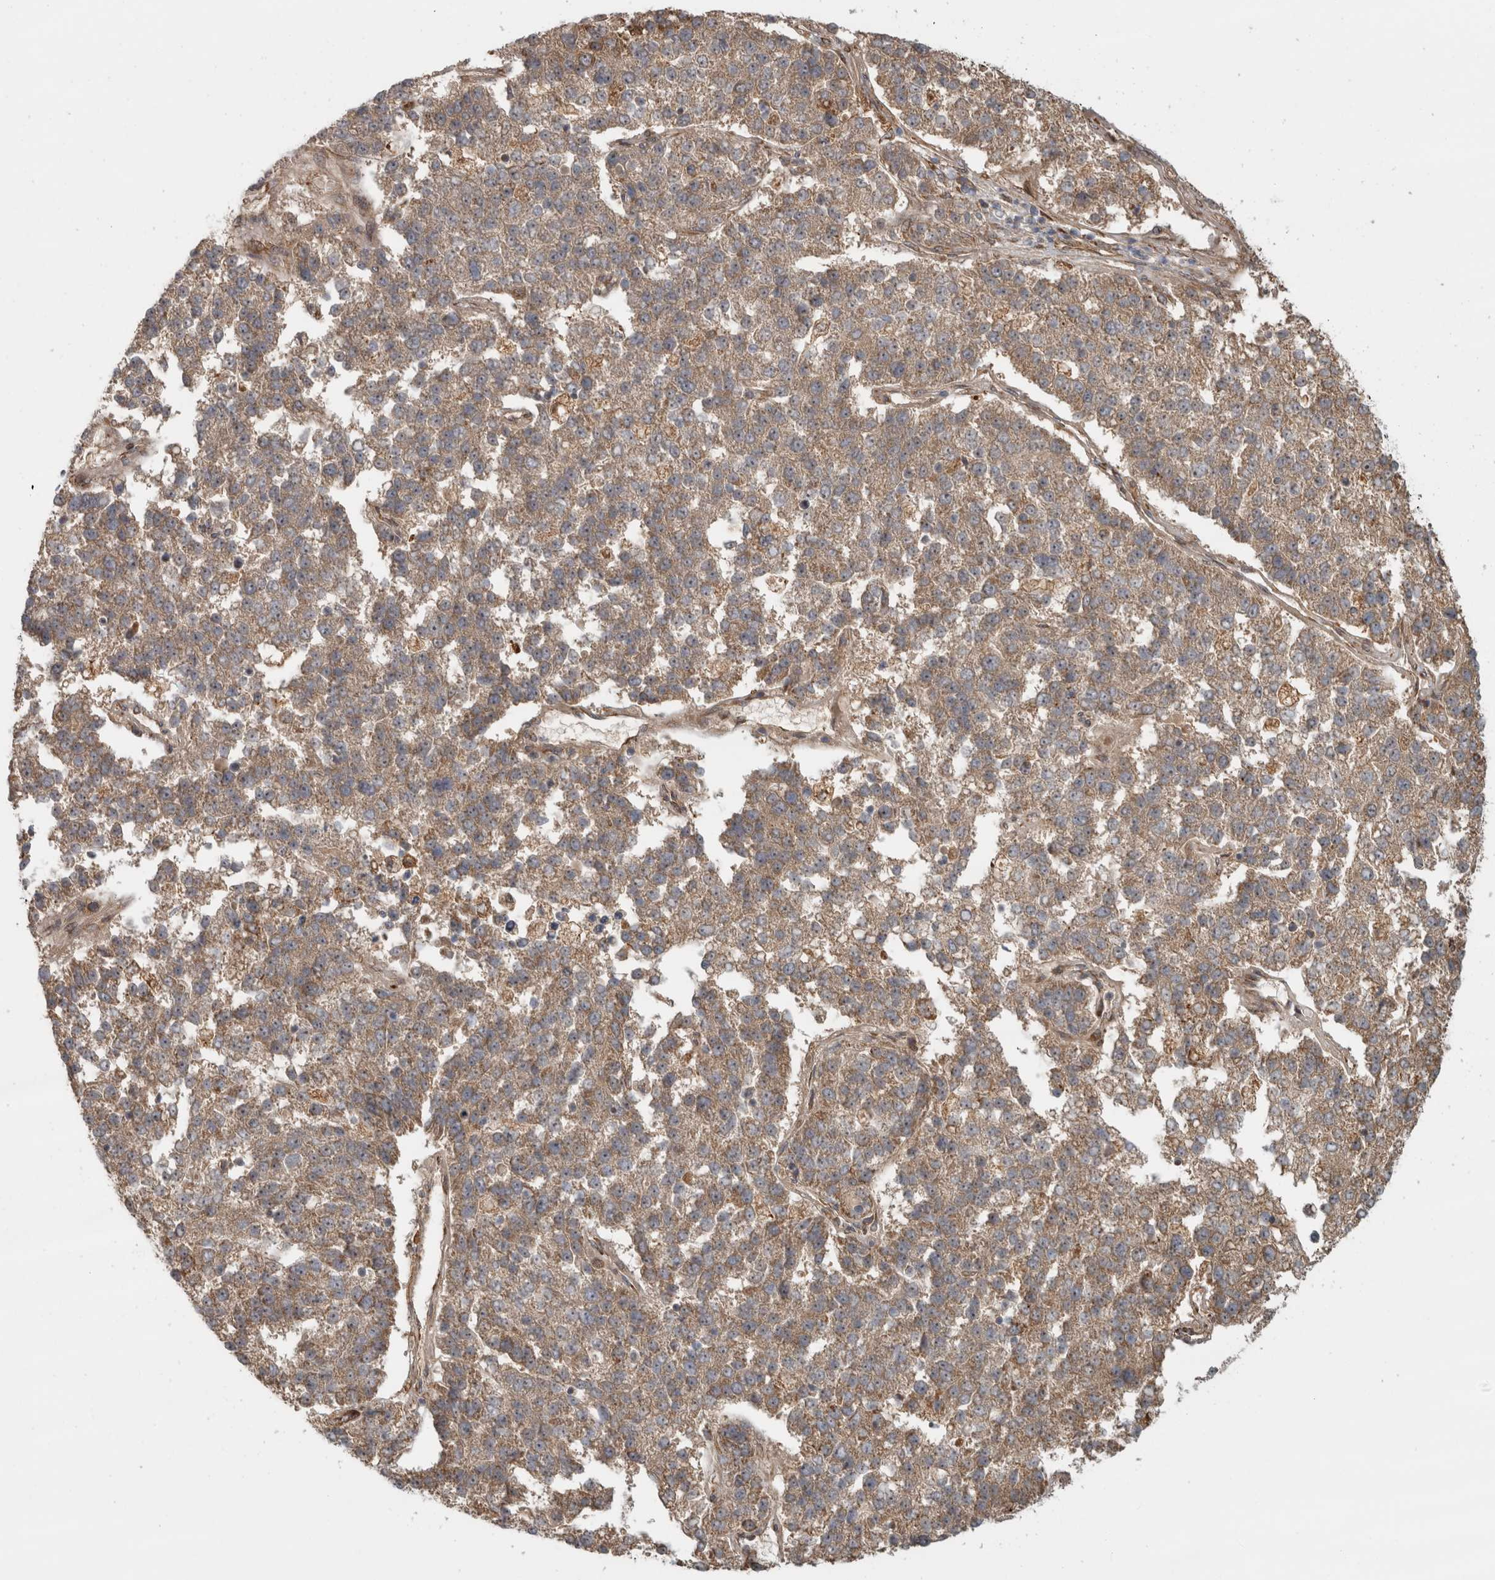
{"staining": {"intensity": "weak", "quantity": ">75%", "location": "cytoplasmic/membranous"}, "tissue": "pancreatic cancer", "cell_type": "Tumor cells", "image_type": "cancer", "snomed": [{"axis": "morphology", "description": "Adenocarcinoma, NOS"}, {"axis": "topography", "description": "Pancreas"}], "caption": "Immunohistochemical staining of pancreatic cancer demonstrates low levels of weak cytoplasmic/membranous staining in approximately >75% of tumor cells. (brown staining indicates protein expression, while blue staining denotes nuclei).", "gene": "TUBD1", "patient": {"sex": "female", "age": 61}}